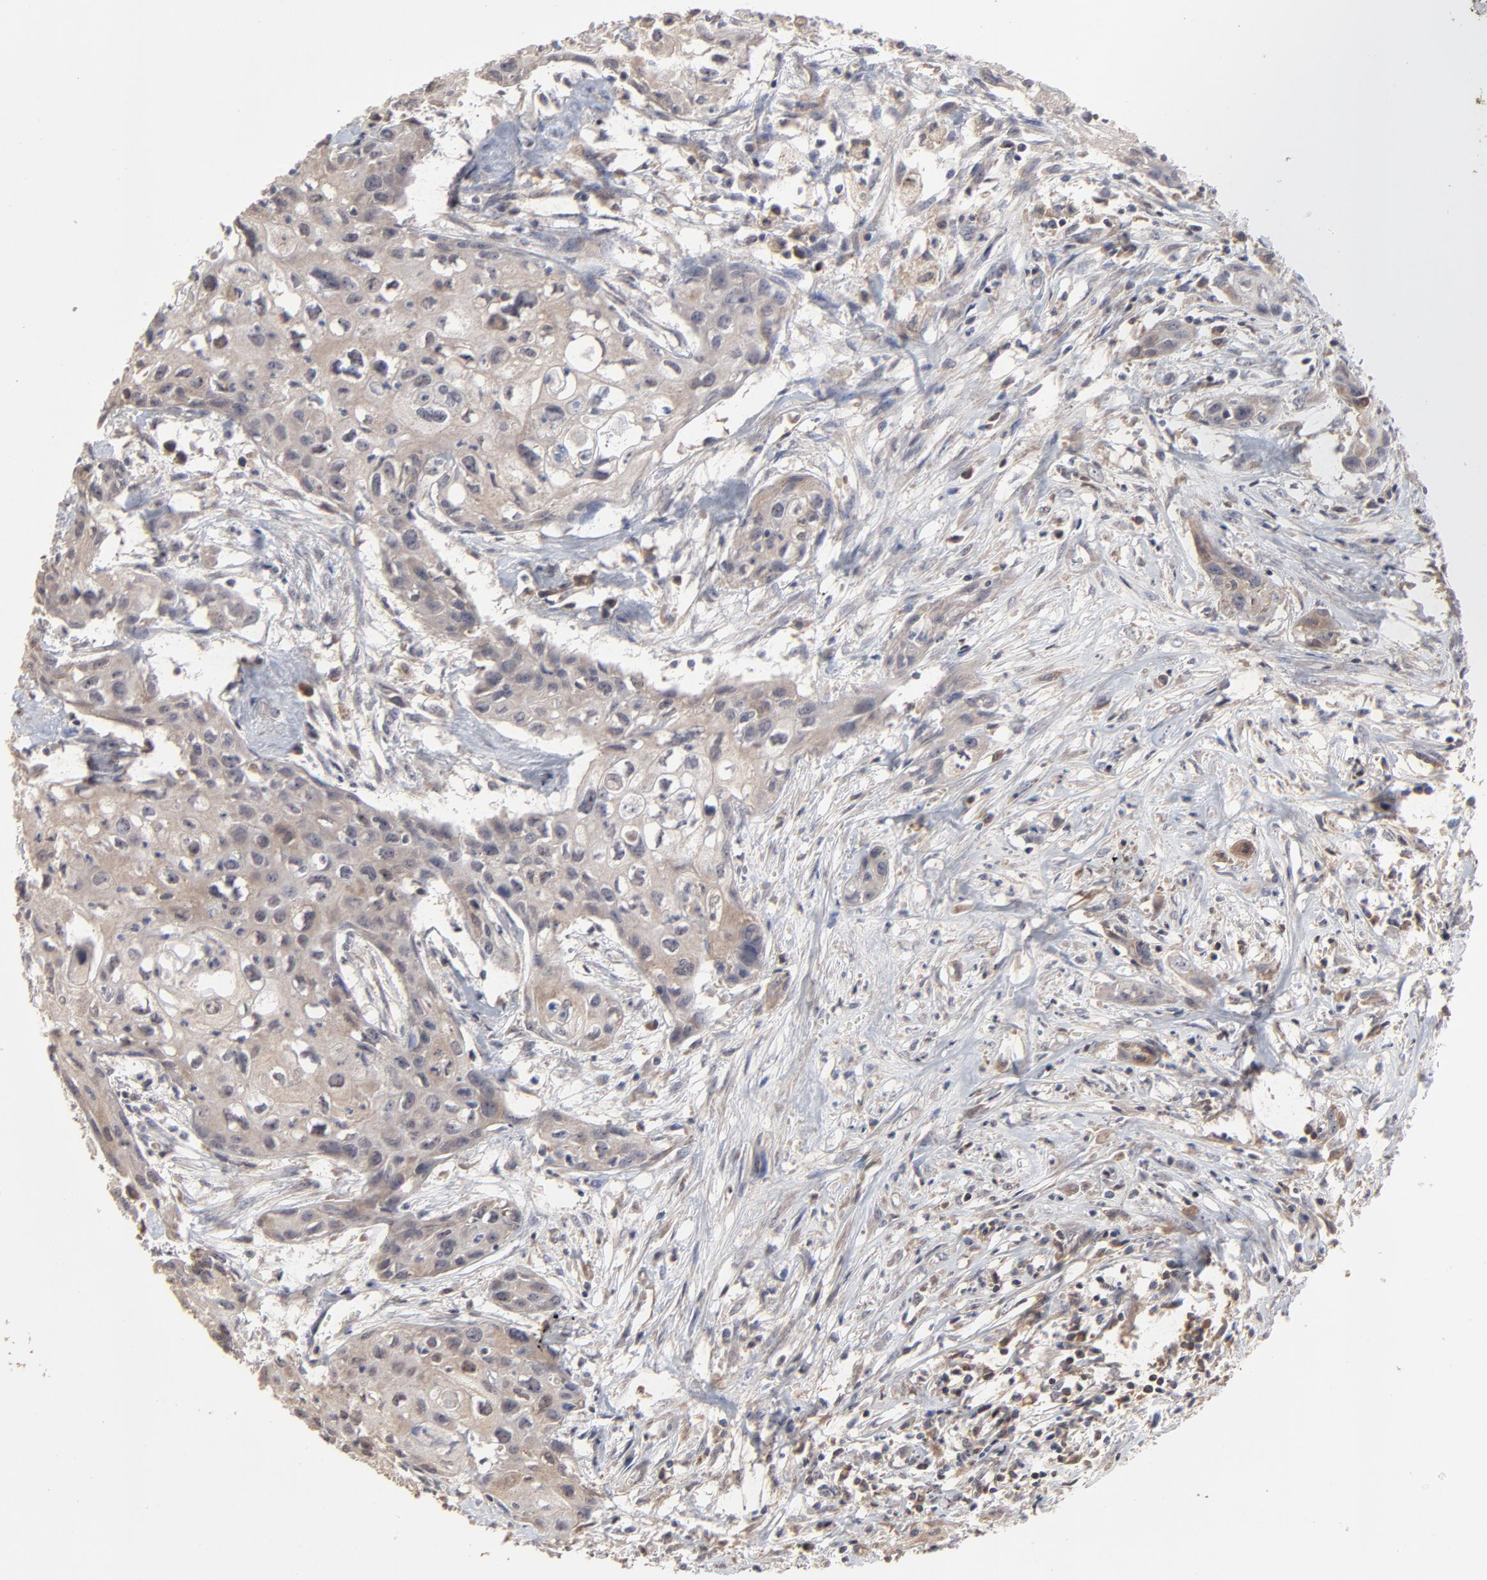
{"staining": {"intensity": "weak", "quantity": ">75%", "location": "nuclear"}, "tissue": "urothelial cancer", "cell_type": "Tumor cells", "image_type": "cancer", "snomed": [{"axis": "morphology", "description": "Urothelial carcinoma, High grade"}, {"axis": "topography", "description": "Urinary bladder"}], "caption": "This micrograph exhibits urothelial cancer stained with immunohistochemistry (IHC) to label a protein in brown. The nuclear of tumor cells show weak positivity for the protein. Nuclei are counter-stained blue.", "gene": "VPREB3", "patient": {"sex": "male", "age": 54}}